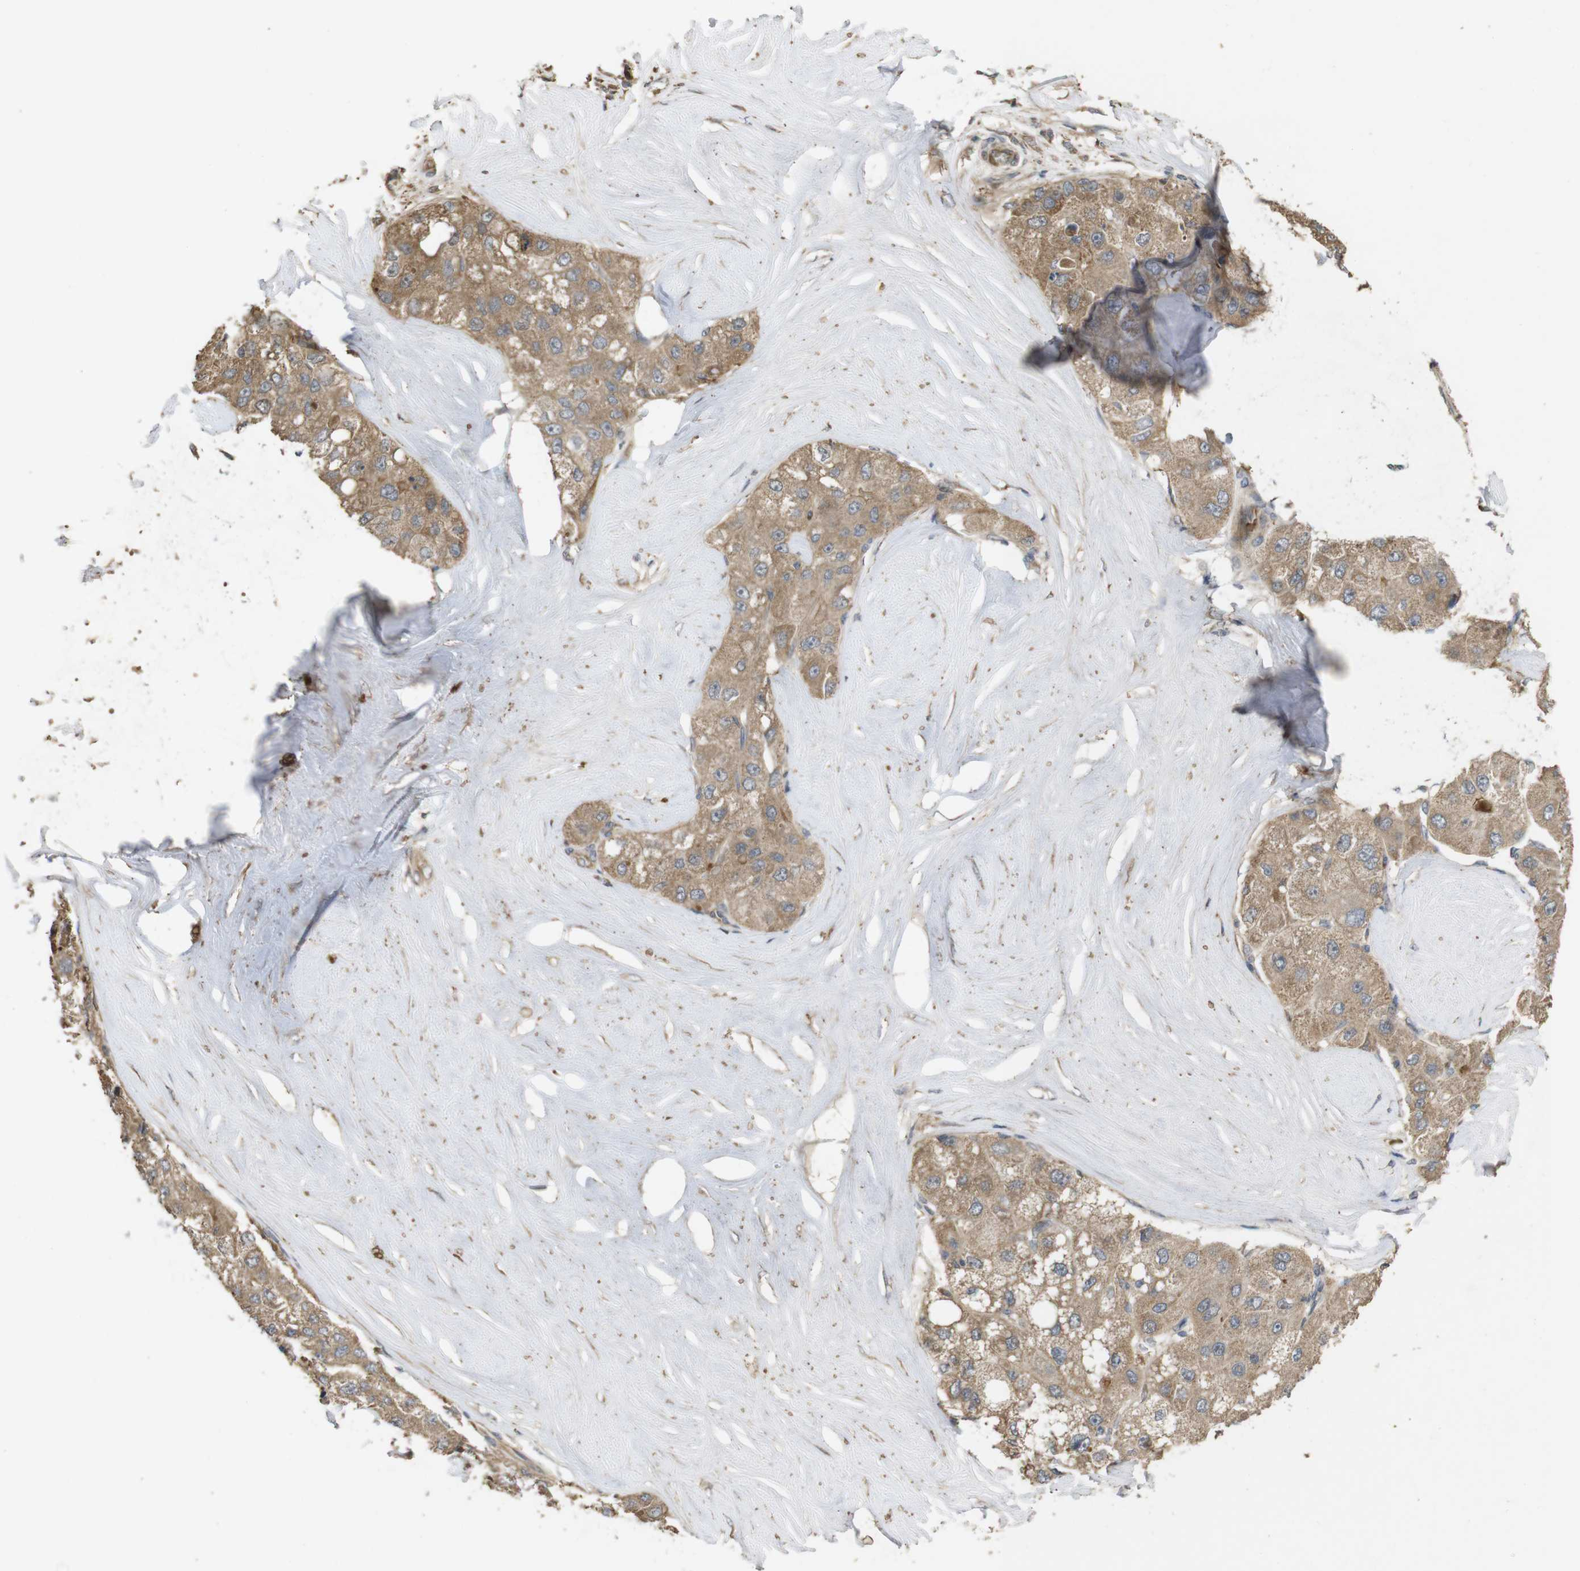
{"staining": {"intensity": "moderate", "quantity": ">75%", "location": "cytoplasmic/membranous"}, "tissue": "liver cancer", "cell_type": "Tumor cells", "image_type": "cancer", "snomed": [{"axis": "morphology", "description": "Carcinoma, Hepatocellular, NOS"}, {"axis": "topography", "description": "Liver"}], "caption": "Moderate cytoplasmic/membranous staining for a protein is appreciated in approximately >75% of tumor cells of liver cancer (hepatocellular carcinoma) using immunohistochemistry (IHC).", "gene": "PCDHB10", "patient": {"sex": "male", "age": 80}}